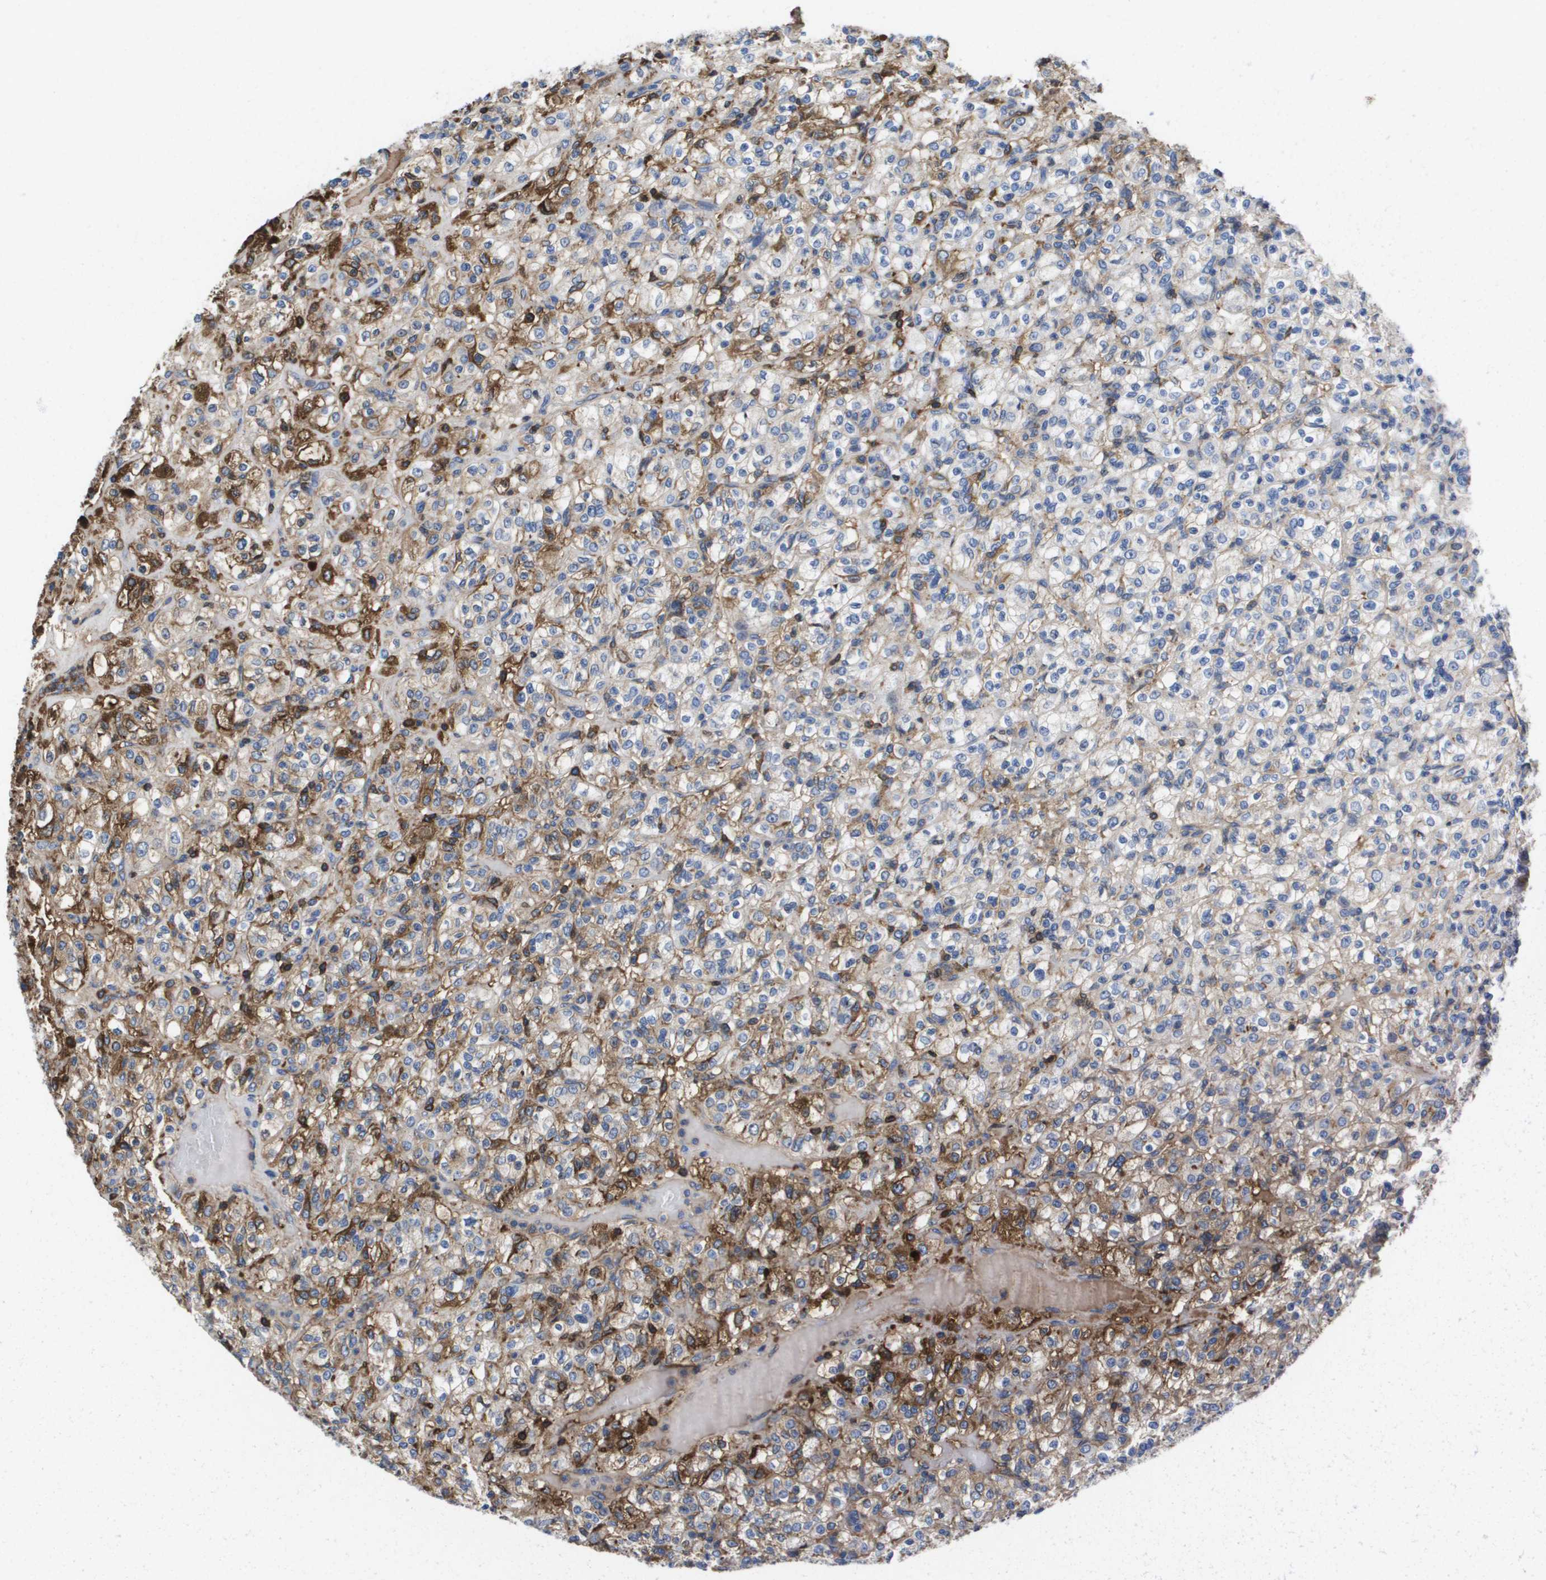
{"staining": {"intensity": "moderate", "quantity": "25%-75%", "location": "cytoplasmic/membranous"}, "tissue": "renal cancer", "cell_type": "Tumor cells", "image_type": "cancer", "snomed": [{"axis": "morphology", "description": "Normal tissue, NOS"}, {"axis": "morphology", "description": "Adenocarcinoma, NOS"}, {"axis": "topography", "description": "Kidney"}], "caption": "Protein expression analysis of adenocarcinoma (renal) displays moderate cytoplasmic/membranous staining in approximately 25%-75% of tumor cells.", "gene": "SERPINC1", "patient": {"sex": "female", "age": 72}}